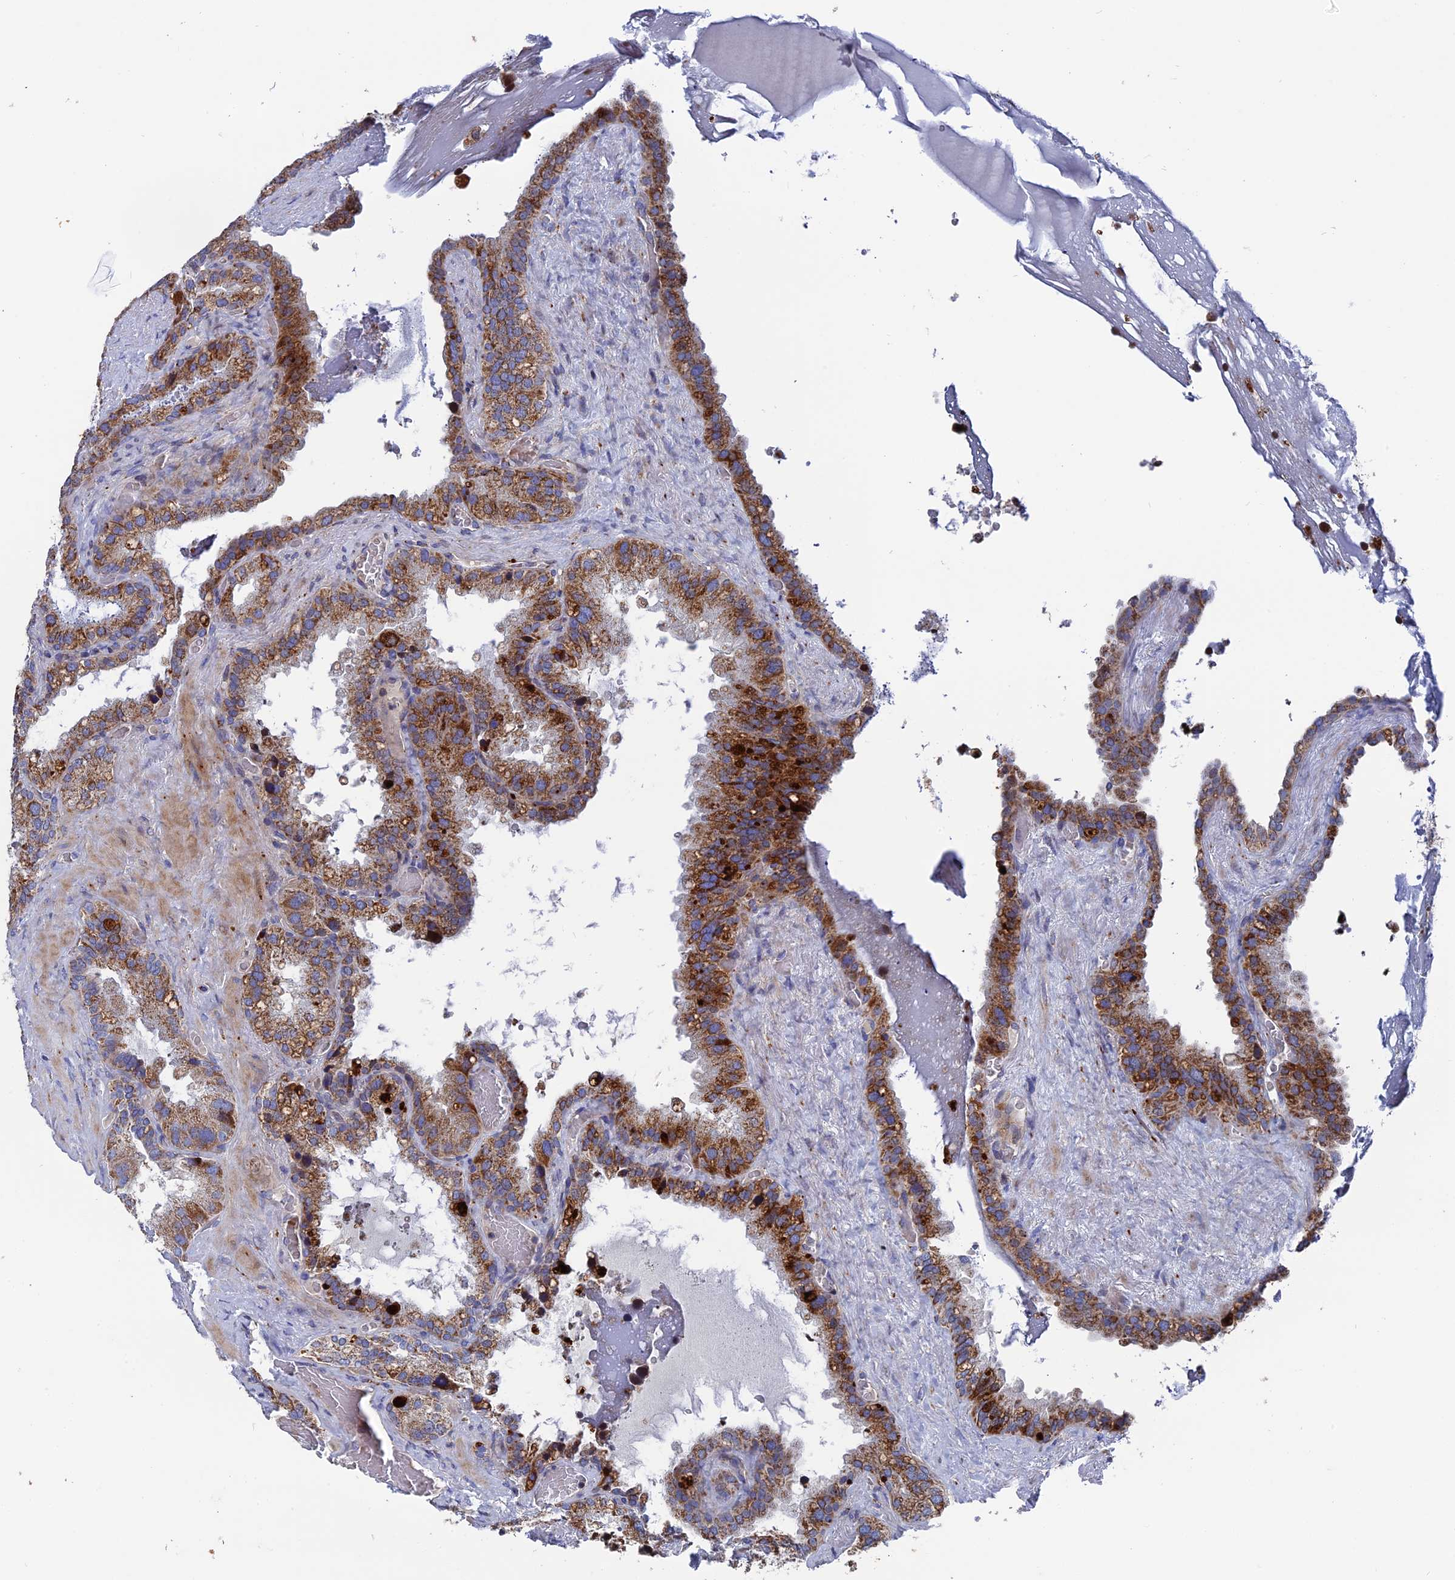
{"staining": {"intensity": "moderate", "quantity": ">75%", "location": "cytoplasmic/membranous"}, "tissue": "seminal vesicle", "cell_type": "Glandular cells", "image_type": "normal", "snomed": [{"axis": "morphology", "description": "Normal tissue, NOS"}, {"axis": "topography", "description": "Prostate"}, {"axis": "topography", "description": "Seminal veicle"}], "caption": "A medium amount of moderate cytoplasmic/membranous positivity is identified in about >75% of glandular cells in benign seminal vesicle. (Stains: DAB (3,3'-diaminobenzidine) in brown, nuclei in blue, Microscopy: brightfield microscopy at high magnification).", "gene": "TGFA", "patient": {"sex": "male", "age": 68}}